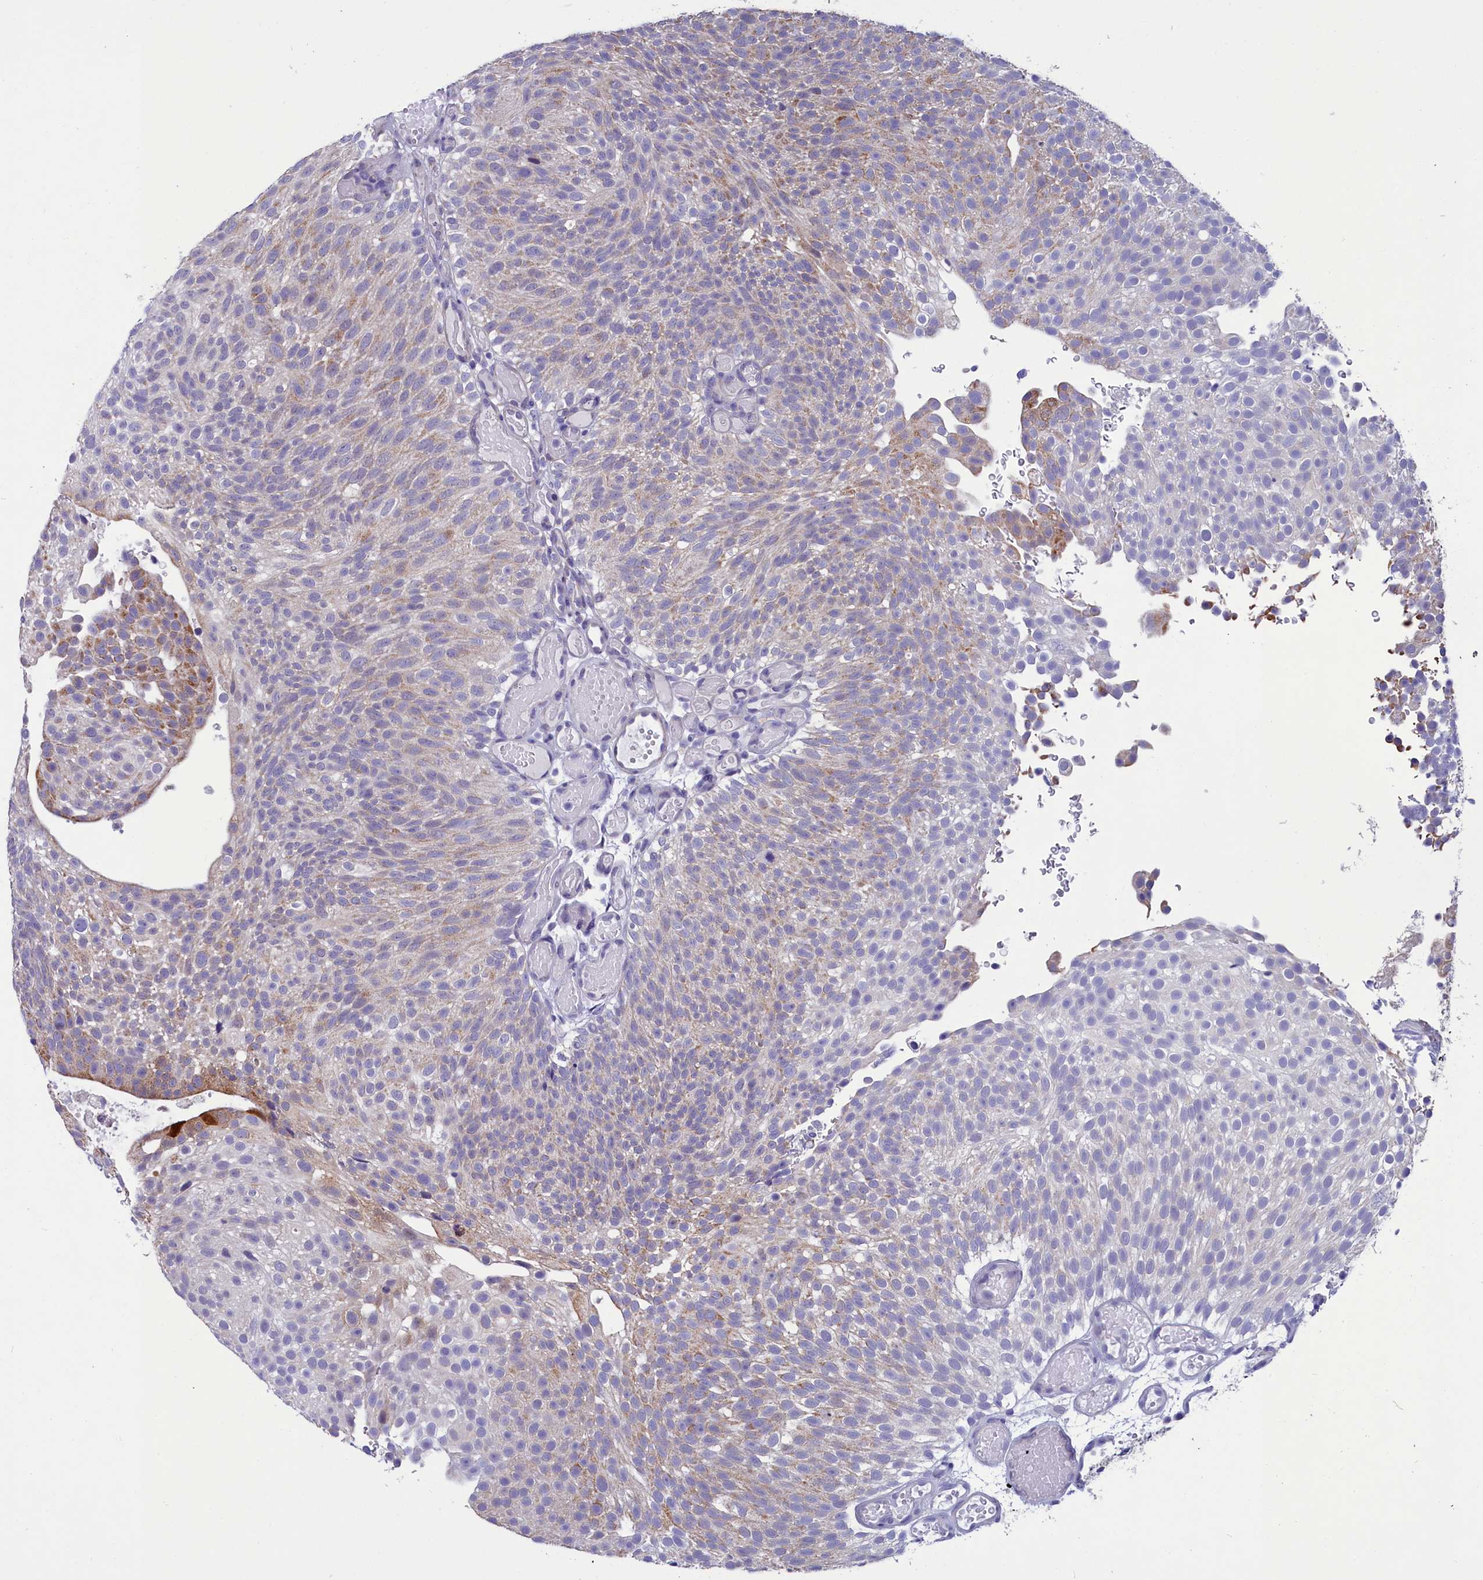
{"staining": {"intensity": "moderate", "quantity": "<25%", "location": "cytoplasmic/membranous"}, "tissue": "urothelial cancer", "cell_type": "Tumor cells", "image_type": "cancer", "snomed": [{"axis": "morphology", "description": "Urothelial carcinoma, Low grade"}, {"axis": "topography", "description": "Urinary bladder"}], "caption": "This photomicrograph shows immunohistochemistry (IHC) staining of human low-grade urothelial carcinoma, with low moderate cytoplasmic/membranous expression in approximately <25% of tumor cells.", "gene": "SCD5", "patient": {"sex": "male", "age": 78}}